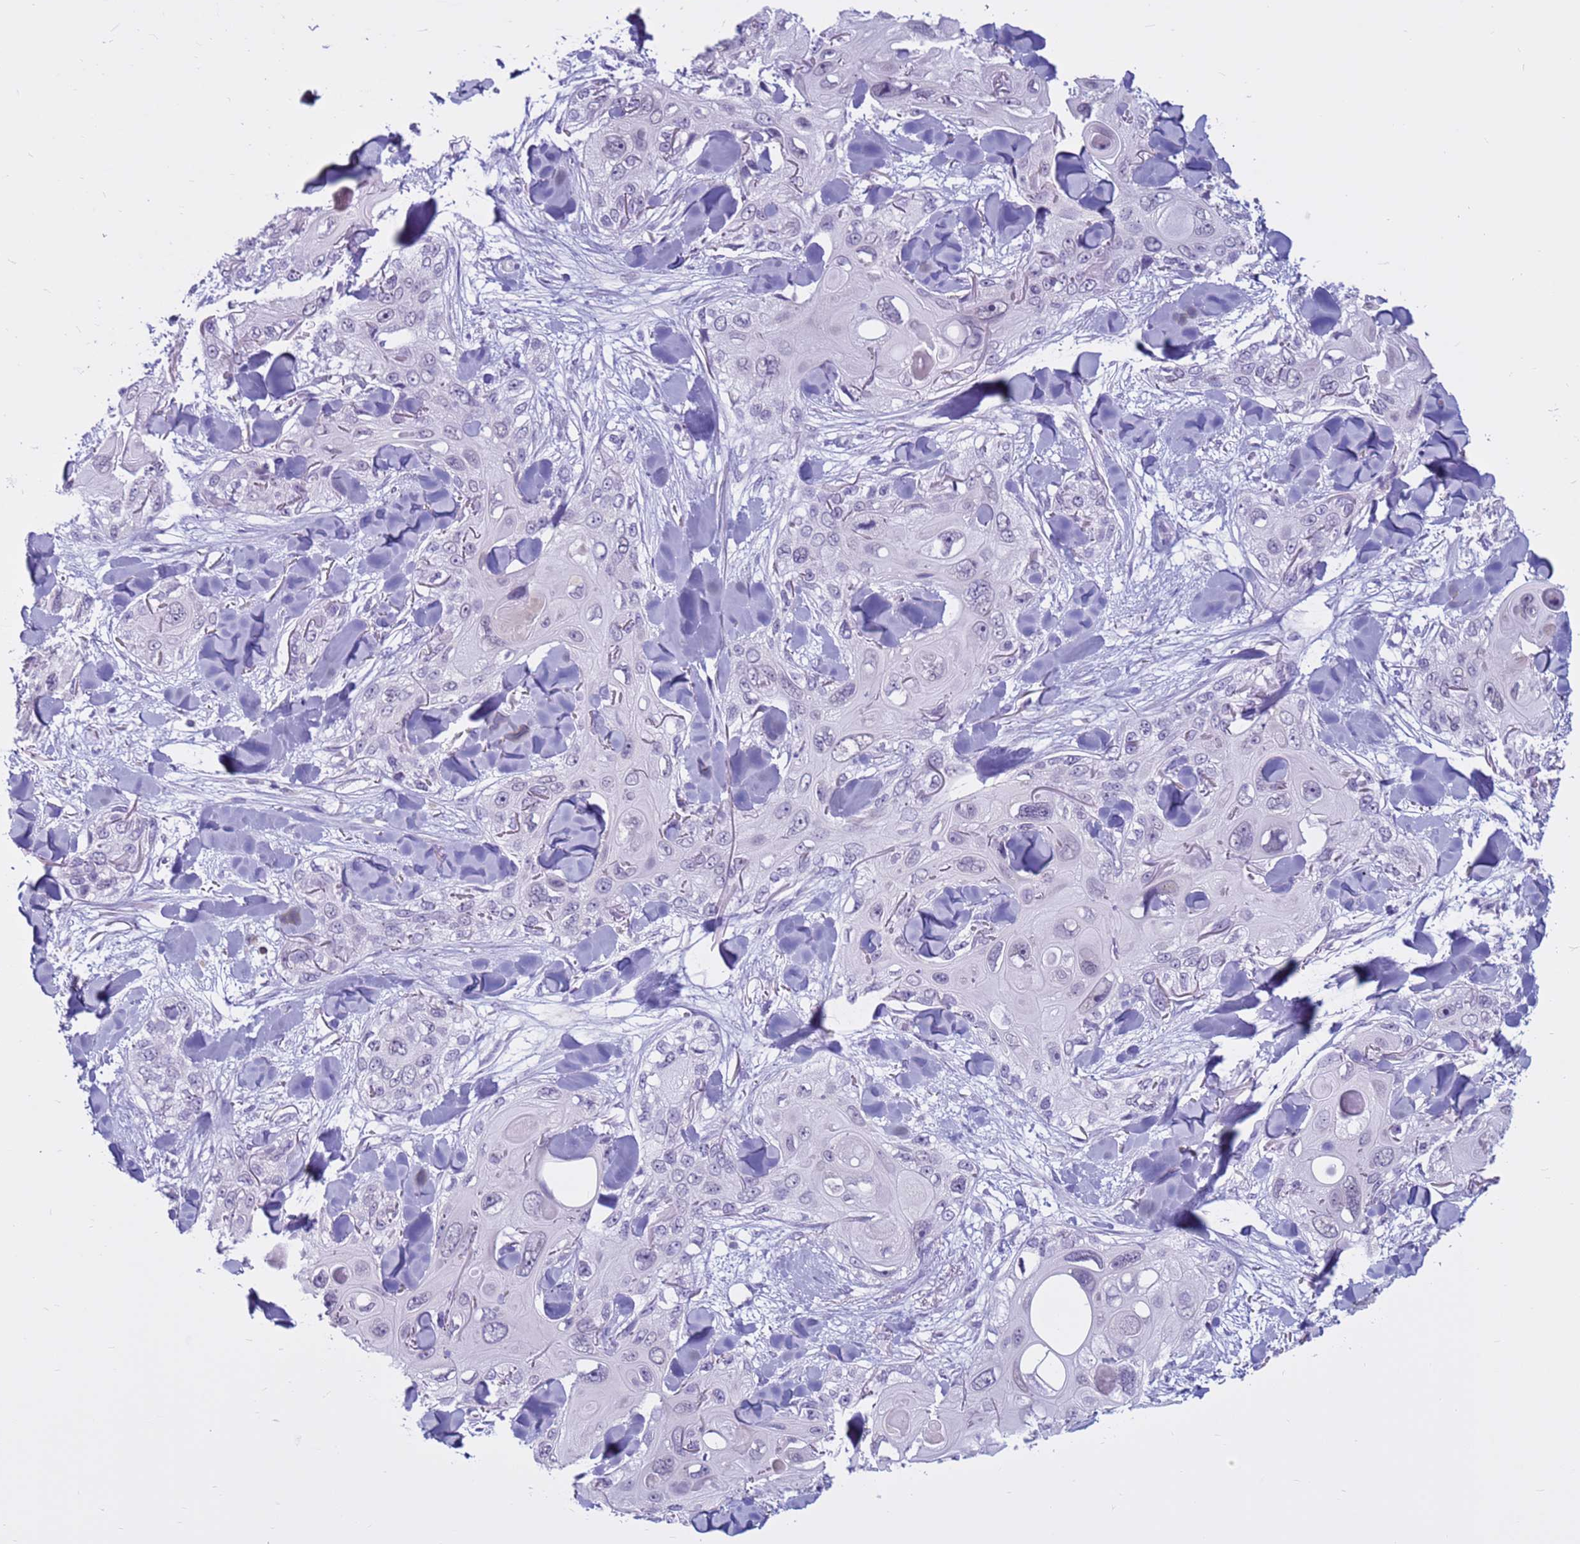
{"staining": {"intensity": "negative", "quantity": "none", "location": "none"}, "tissue": "skin cancer", "cell_type": "Tumor cells", "image_type": "cancer", "snomed": [{"axis": "morphology", "description": "Normal tissue, NOS"}, {"axis": "morphology", "description": "Squamous cell carcinoma, NOS"}, {"axis": "topography", "description": "Skin"}], "caption": "An image of skin cancer stained for a protein reveals no brown staining in tumor cells.", "gene": "CDK2AP2", "patient": {"sex": "male", "age": 72}}